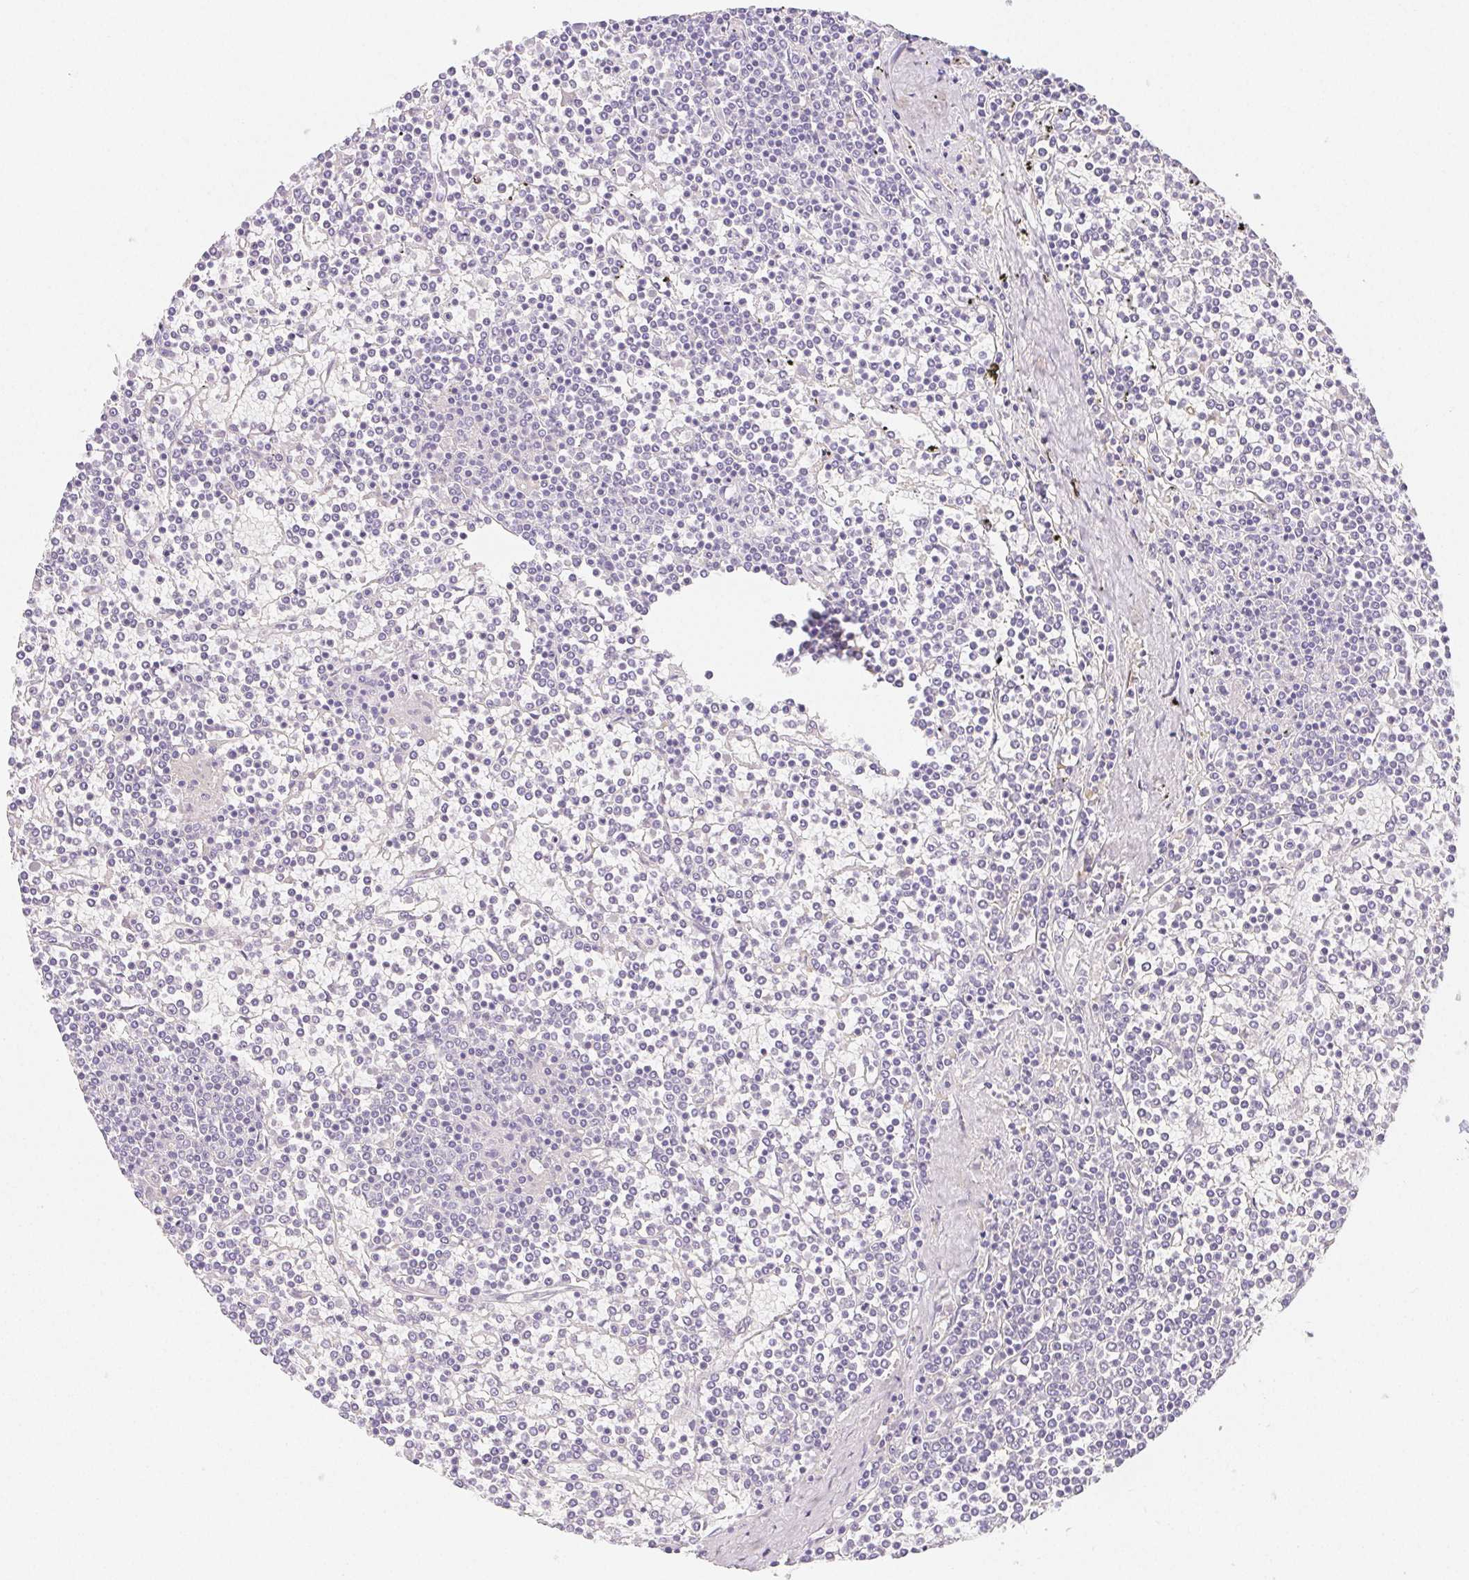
{"staining": {"intensity": "negative", "quantity": "none", "location": "none"}, "tissue": "lymphoma", "cell_type": "Tumor cells", "image_type": "cancer", "snomed": [{"axis": "morphology", "description": "Malignant lymphoma, non-Hodgkin's type, Low grade"}, {"axis": "topography", "description": "Spleen"}], "caption": "Human lymphoma stained for a protein using immunohistochemistry exhibits no expression in tumor cells.", "gene": "HRC", "patient": {"sex": "female", "age": 19}}